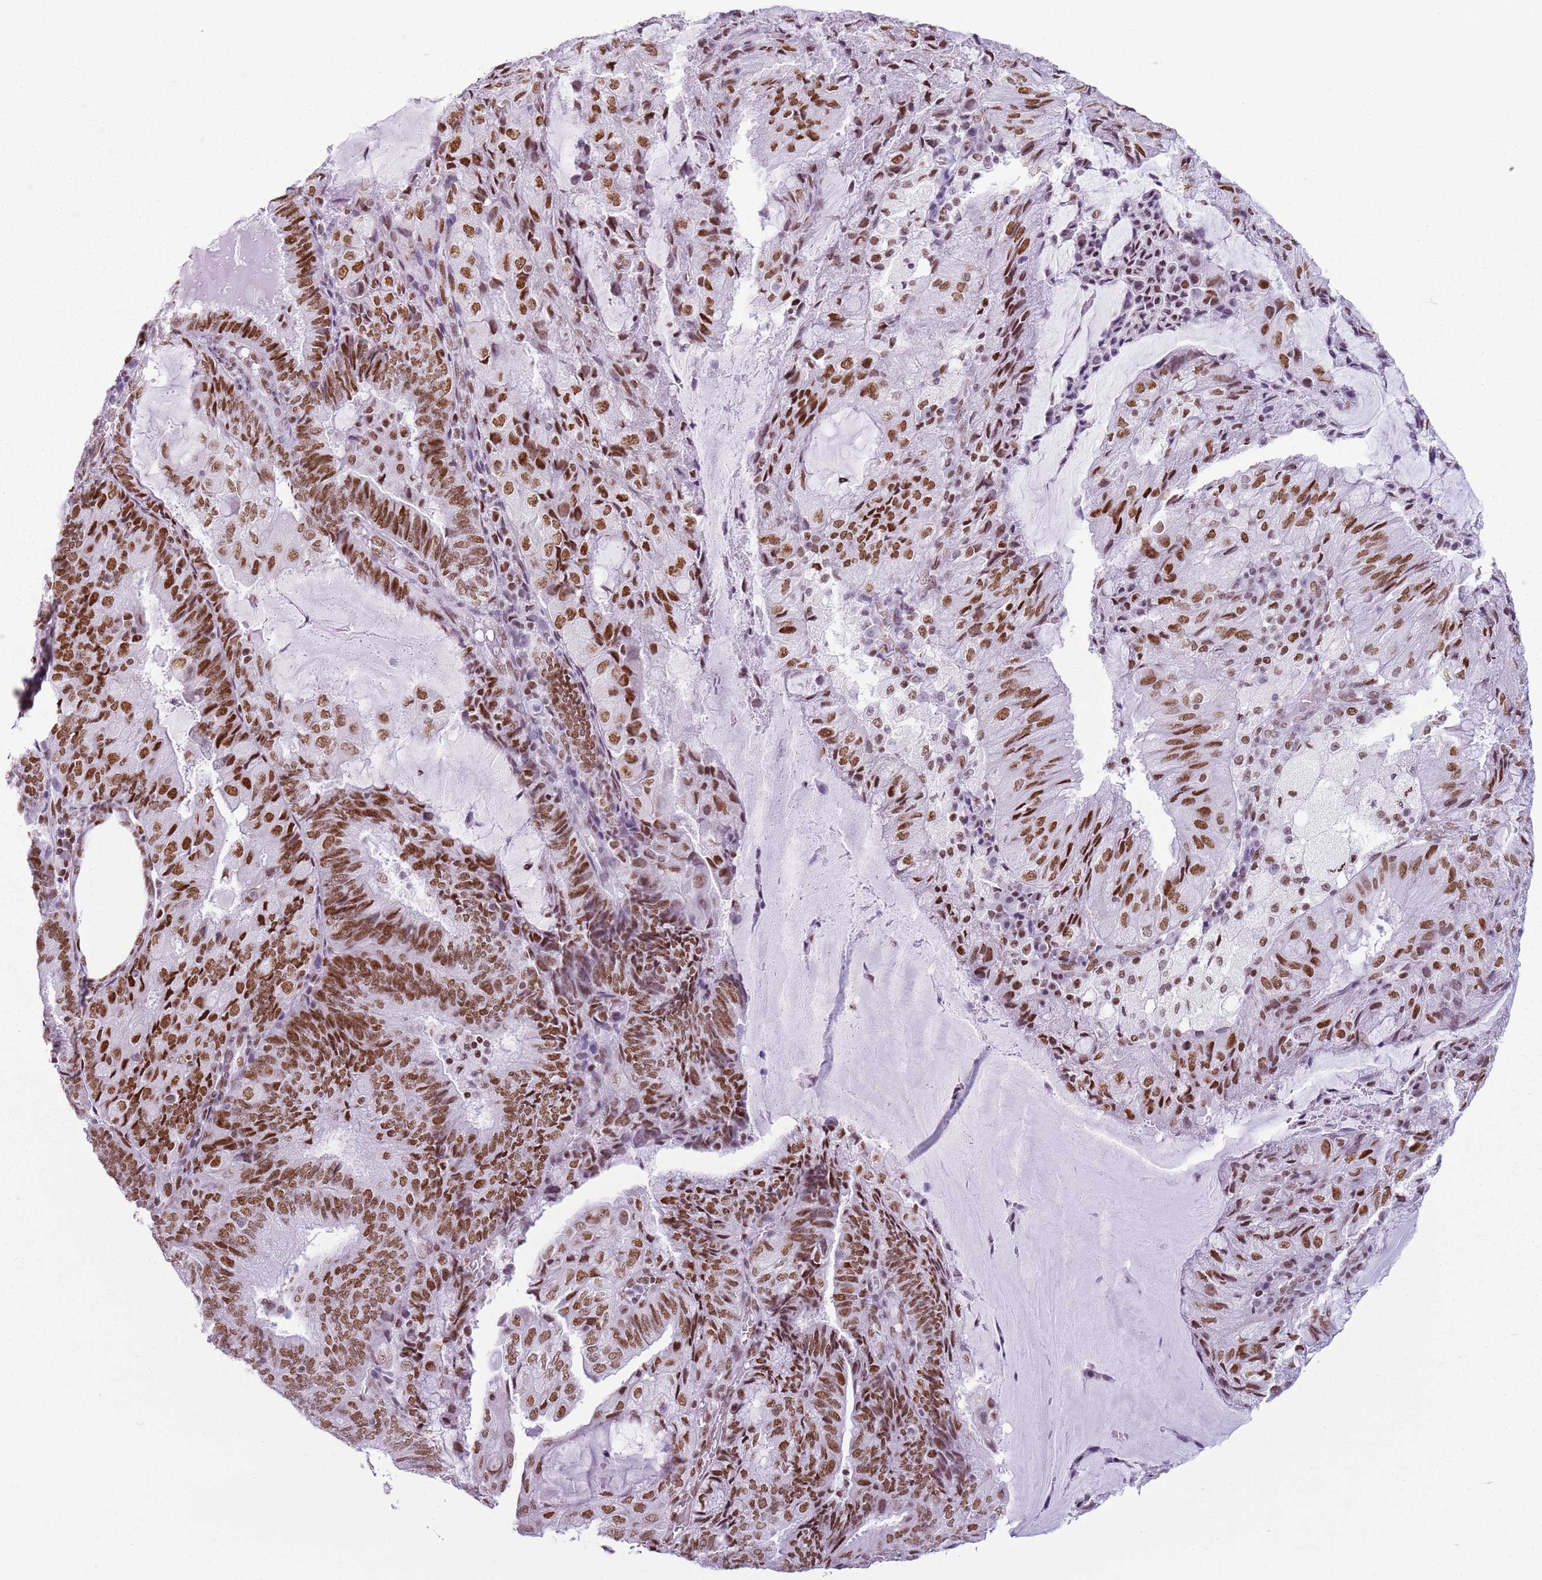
{"staining": {"intensity": "moderate", "quantity": ">75%", "location": "nuclear"}, "tissue": "endometrial cancer", "cell_type": "Tumor cells", "image_type": "cancer", "snomed": [{"axis": "morphology", "description": "Adenocarcinoma, NOS"}, {"axis": "topography", "description": "Endometrium"}], "caption": "Human endometrial adenocarcinoma stained with a brown dye reveals moderate nuclear positive positivity in approximately >75% of tumor cells.", "gene": "FAM104B", "patient": {"sex": "female", "age": 81}}